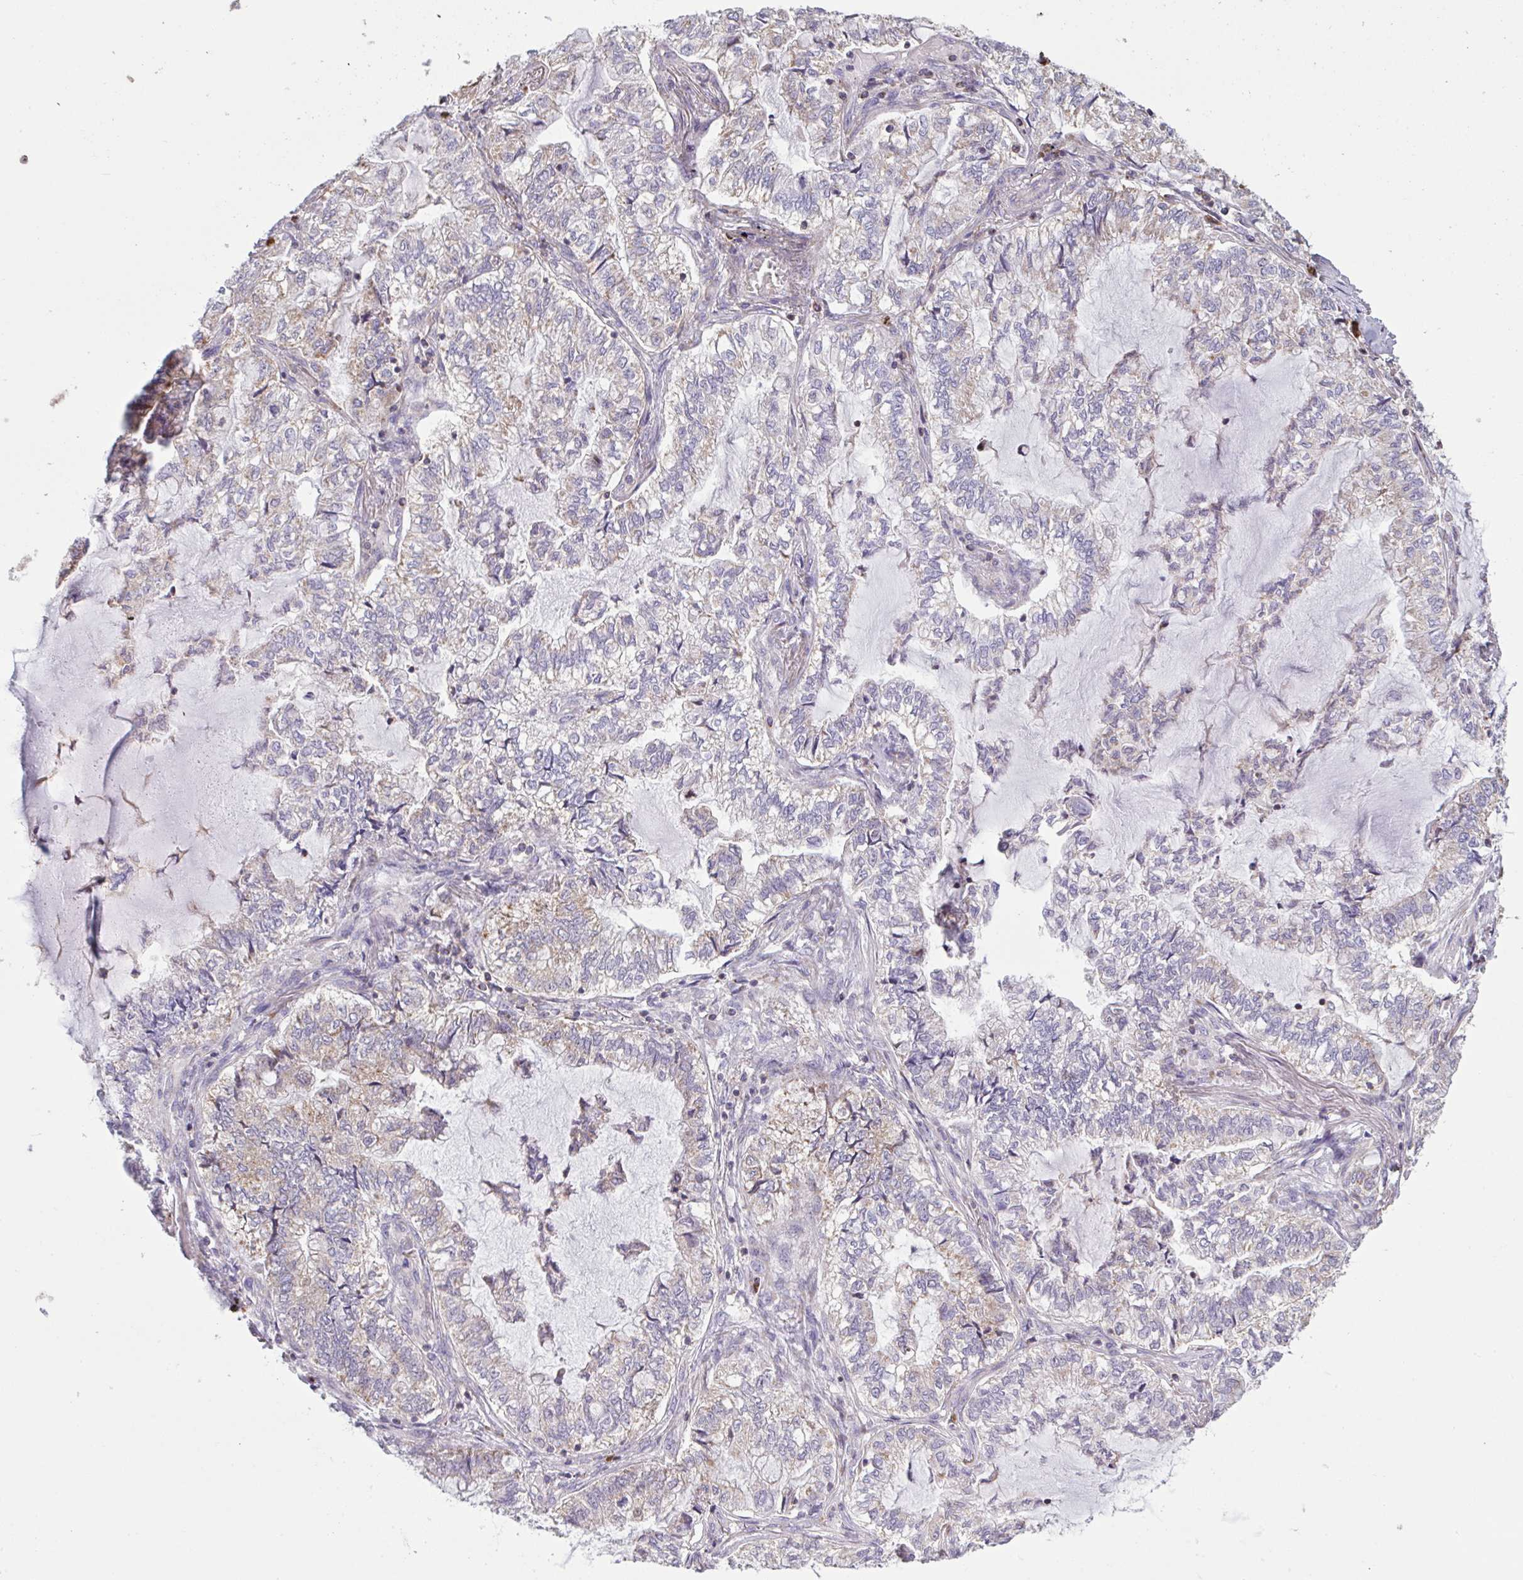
{"staining": {"intensity": "moderate", "quantity": "25%-75%", "location": "cytoplasmic/membranous"}, "tissue": "lung cancer", "cell_type": "Tumor cells", "image_type": "cancer", "snomed": [{"axis": "morphology", "description": "Adenocarcinoma, NOS"}, {"axis": "topography", "description": "Lymph node"}, {"axis": "topography", "description": "Lung"}], "caption": "Protein expression analysis of human lung adenocarcinoma reveals moderate cytoplasmic/membranous positivity in about 25%-75% of tumor cells. (DAB = brown stain, brightfield microscopy at high magnification).", "gene": "MICOS10", "patient": {"sex": "male", "age": 66}}